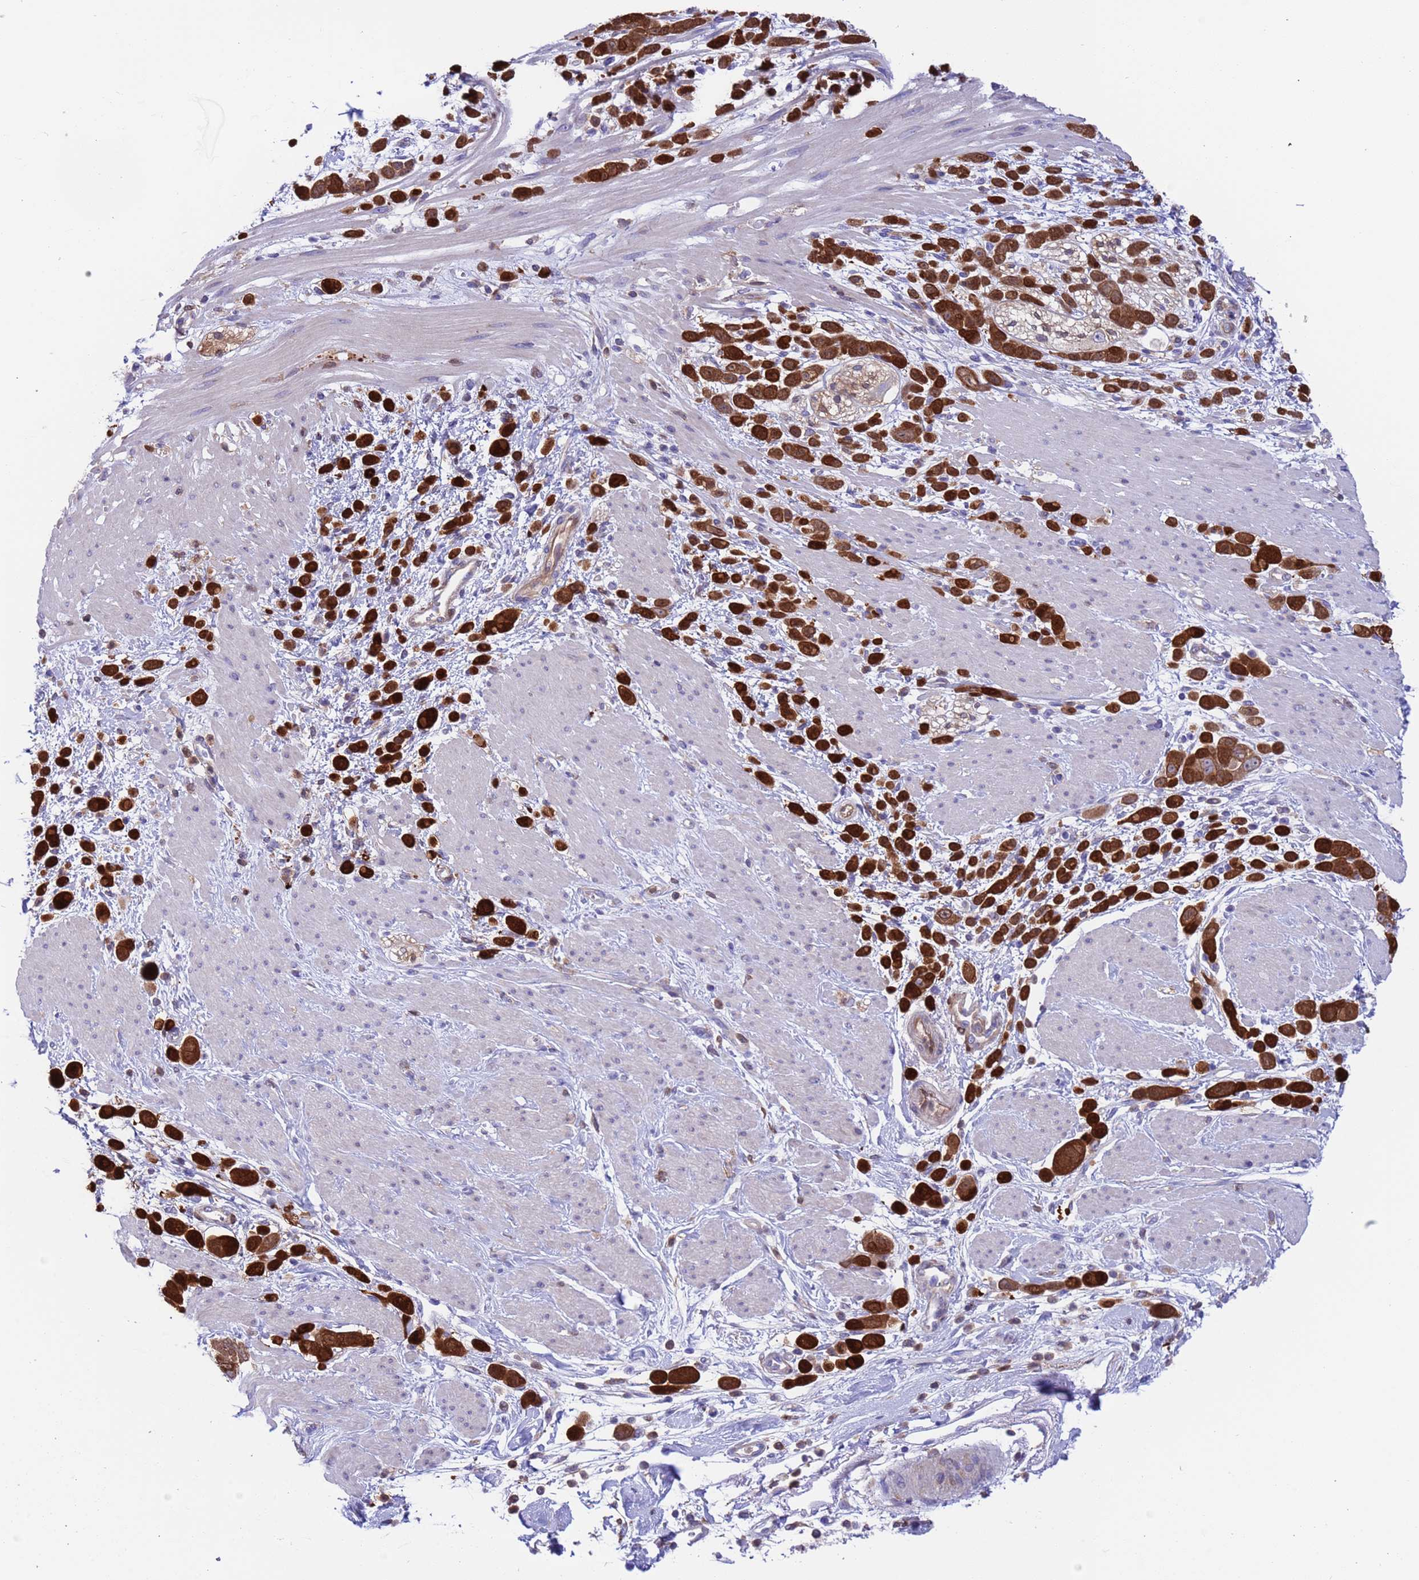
{"staining": {"intensity": "strong", "quantity": ">75%", "location": "cytoplasmic/membranous,nuclear"}, "tissue": "pancreatic cancer", "cell_type": "Tumor cells", "image_type": "cancer", "snomed": [{"axis": "morphology", "description": "Normal tissue, NOS"}, {"axis": "morphology", "description": "Adenocarcinoma, NOS"}, {"axis": "topography", "description": "Pancreas"}], "caption": "Pancreatic cancer (adenocarcinoma) stained for a protein (brown) exhibits strong cytoplasmic/membranous and nuclear positive staining in approximately >75% of tumor cells.", "gene": "C6orf47", "patient": {"sex": "female", "age": 64}}